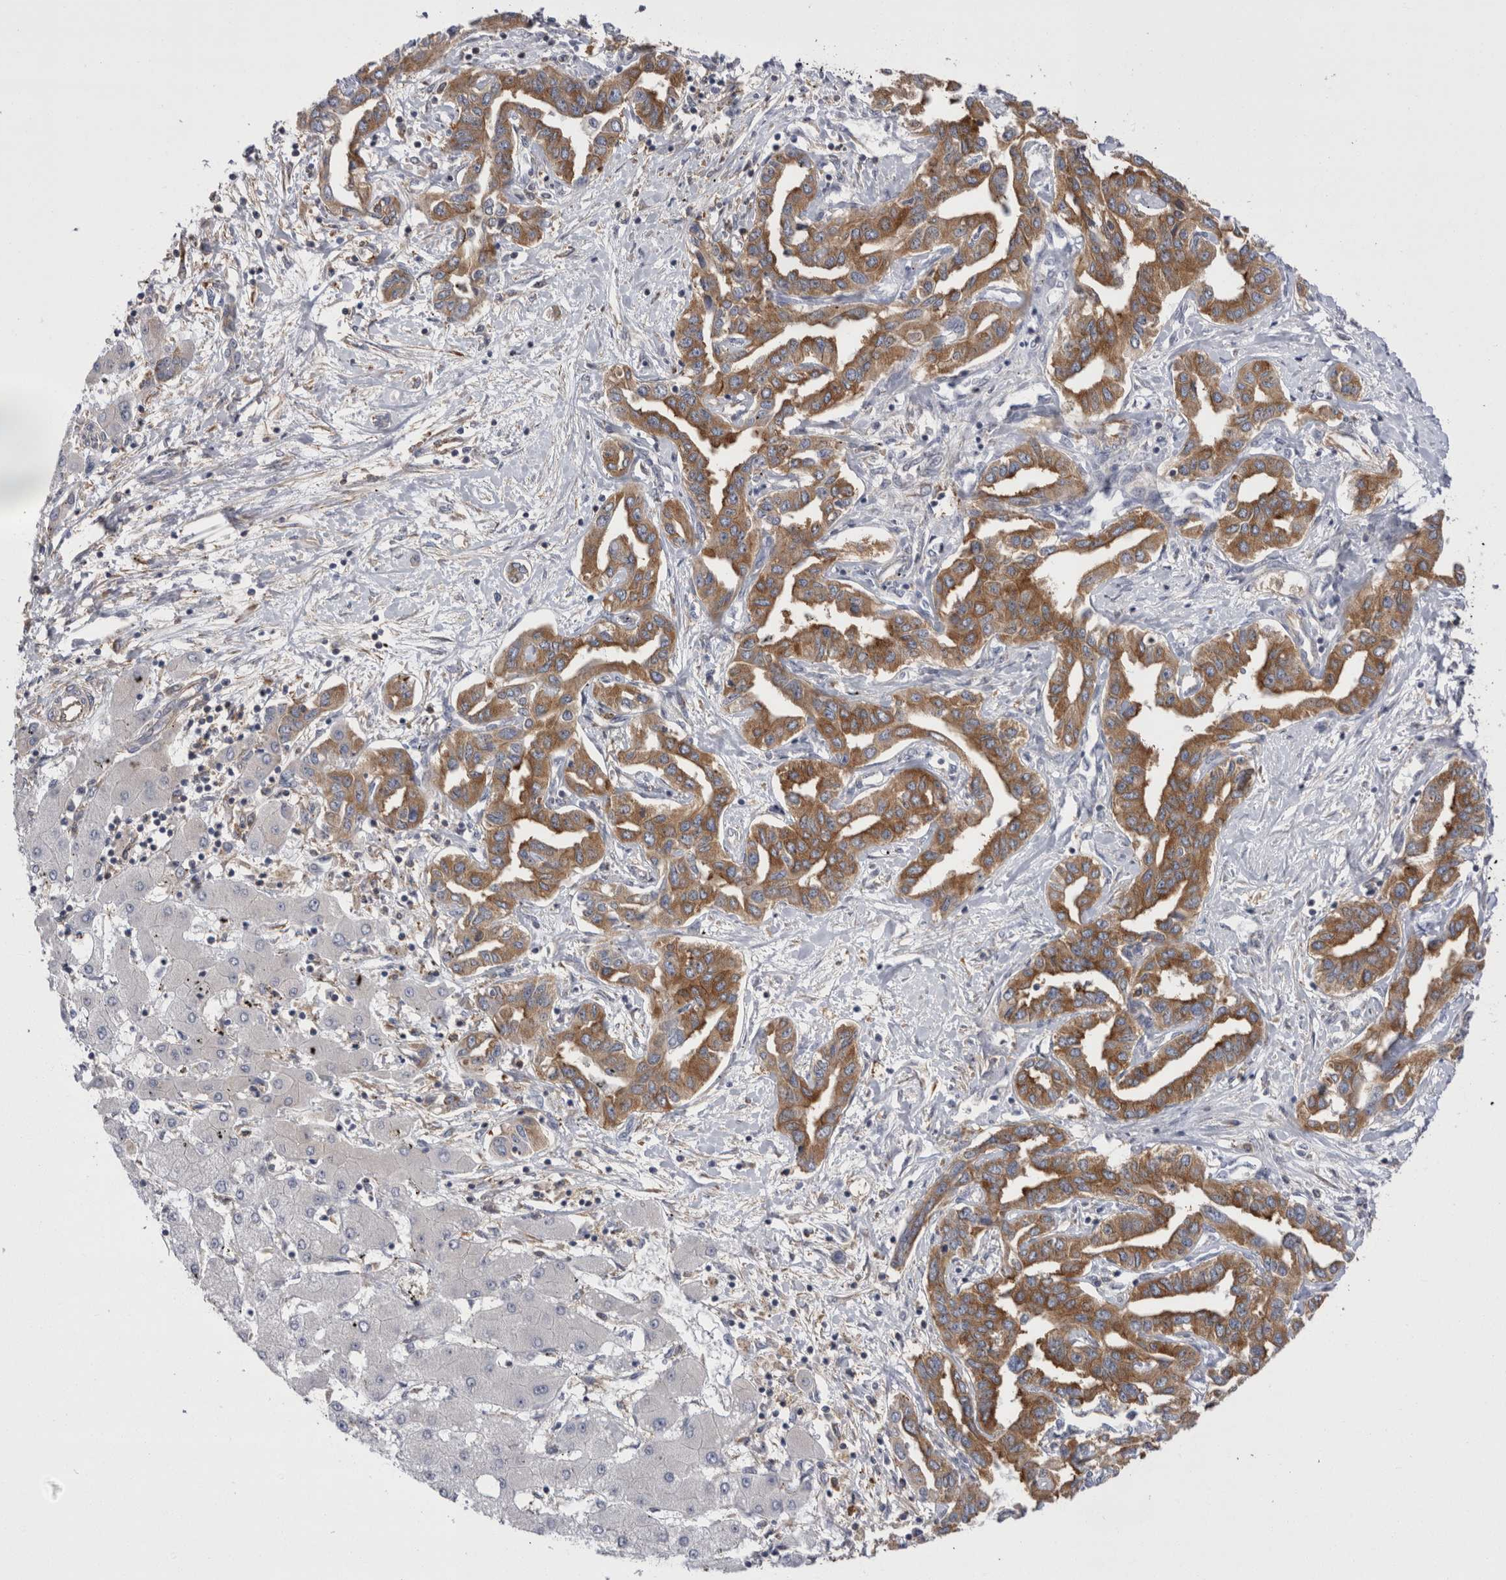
{"staining": {"intensity": "moderate", "quantity": ">75%", "location": "cytoplasmic/membranous"}, "tissue": "liver cancer", "cell_type": "Tumor cells", "image_type": "cancer", "snomed": [{"axis": "morphology", "description": "Cholangiocarcinoma"}, {"axis": "topography", "description": "Liver"}], "caption": "IHC (DAB (3,3'-diaminobenzidine)) staining of human liver cancer reveals moderate cytoplasmic/membranous protein expression in approximately >75% of tumor cells. Nuclei are stained in blue.", "gene": "RAB11FIP1", "patient": {"sex": "male", "age": 59}}